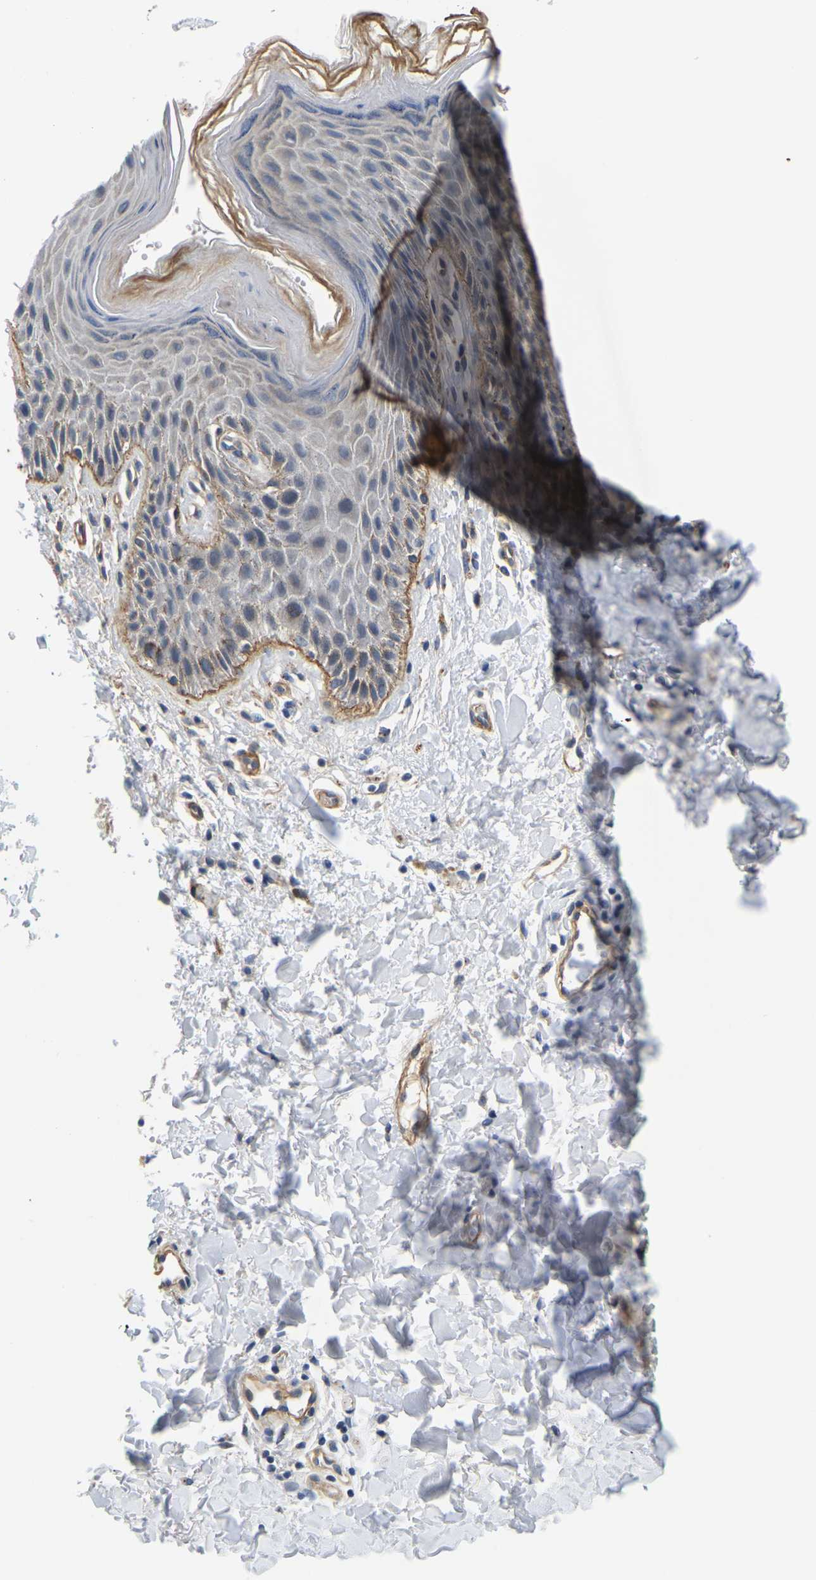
{"staining": {"intensity": "negative", "quantity": "none", "location": "none"}, "tissue": "skin", "cell_type": "Epidermal cells", "image_type": "normal", "snomed": [{"axis": "morphology", "description": "Normal tissue, NOS"}, {"axis": "topography", "description": "Anal"}], "caption": "Skin was stained to show a protein in brown. There is no significant expression in epidermal cells. (Immunohistochemistry (ihc), brightfield microscopy, high magnification).", "gene": "LIAS", "patient": {"sex": "male", "age": 44}}